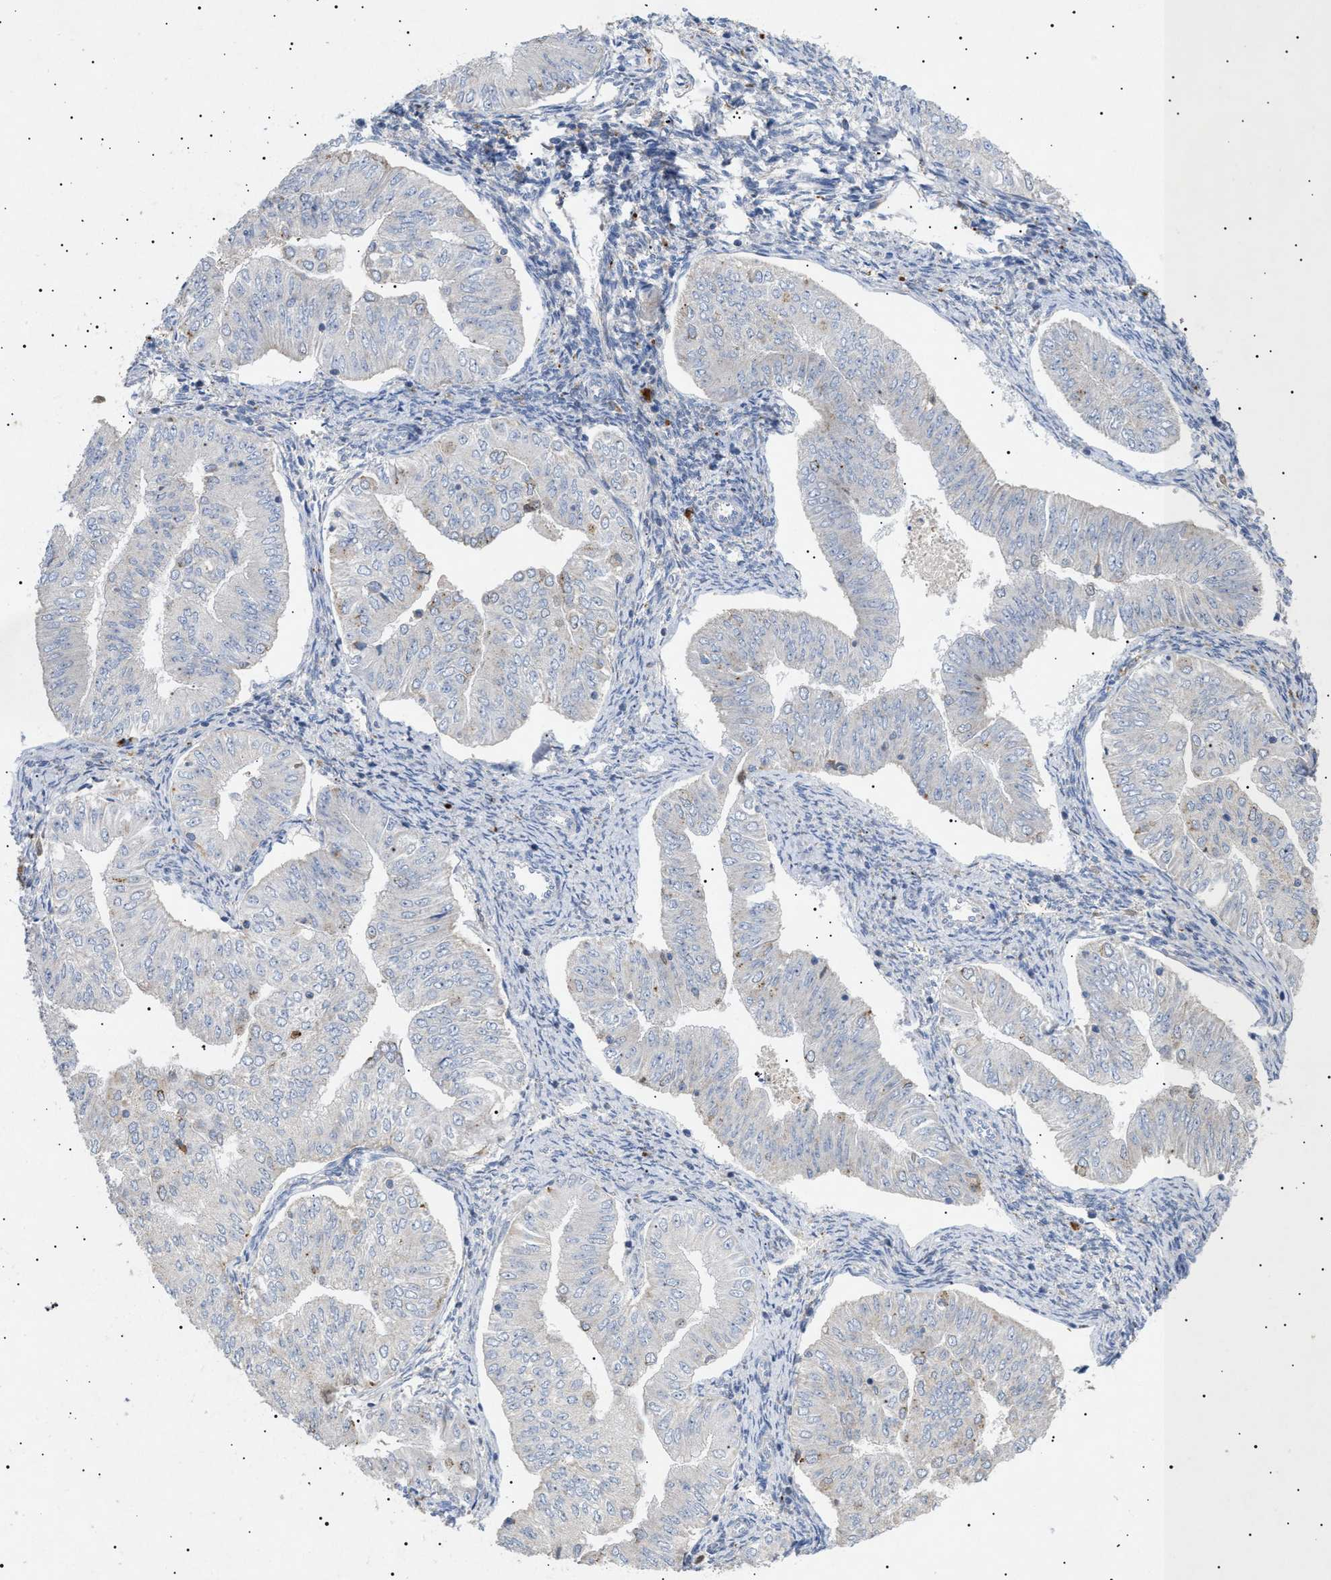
{"staining": {"intensity": "negative", "quantity": "none", "location": "none"}, "tissue": "endometrial cancer", "cell_type": "Tumor cells", "image_type": "cancer", "snomed": [{"axis": "morphology", "description": "Normal tissue, NOS"}, {"axis": "morphology", "description": "Adenocarcinoma, NOS"}, {"axis": "topography", "description": "Endometrium"}], "caption": "Tumor cells show no significant expression in endometrial cancer.", "gene": "SIRT5", "patient": {"sex": "female", "age": 53}}